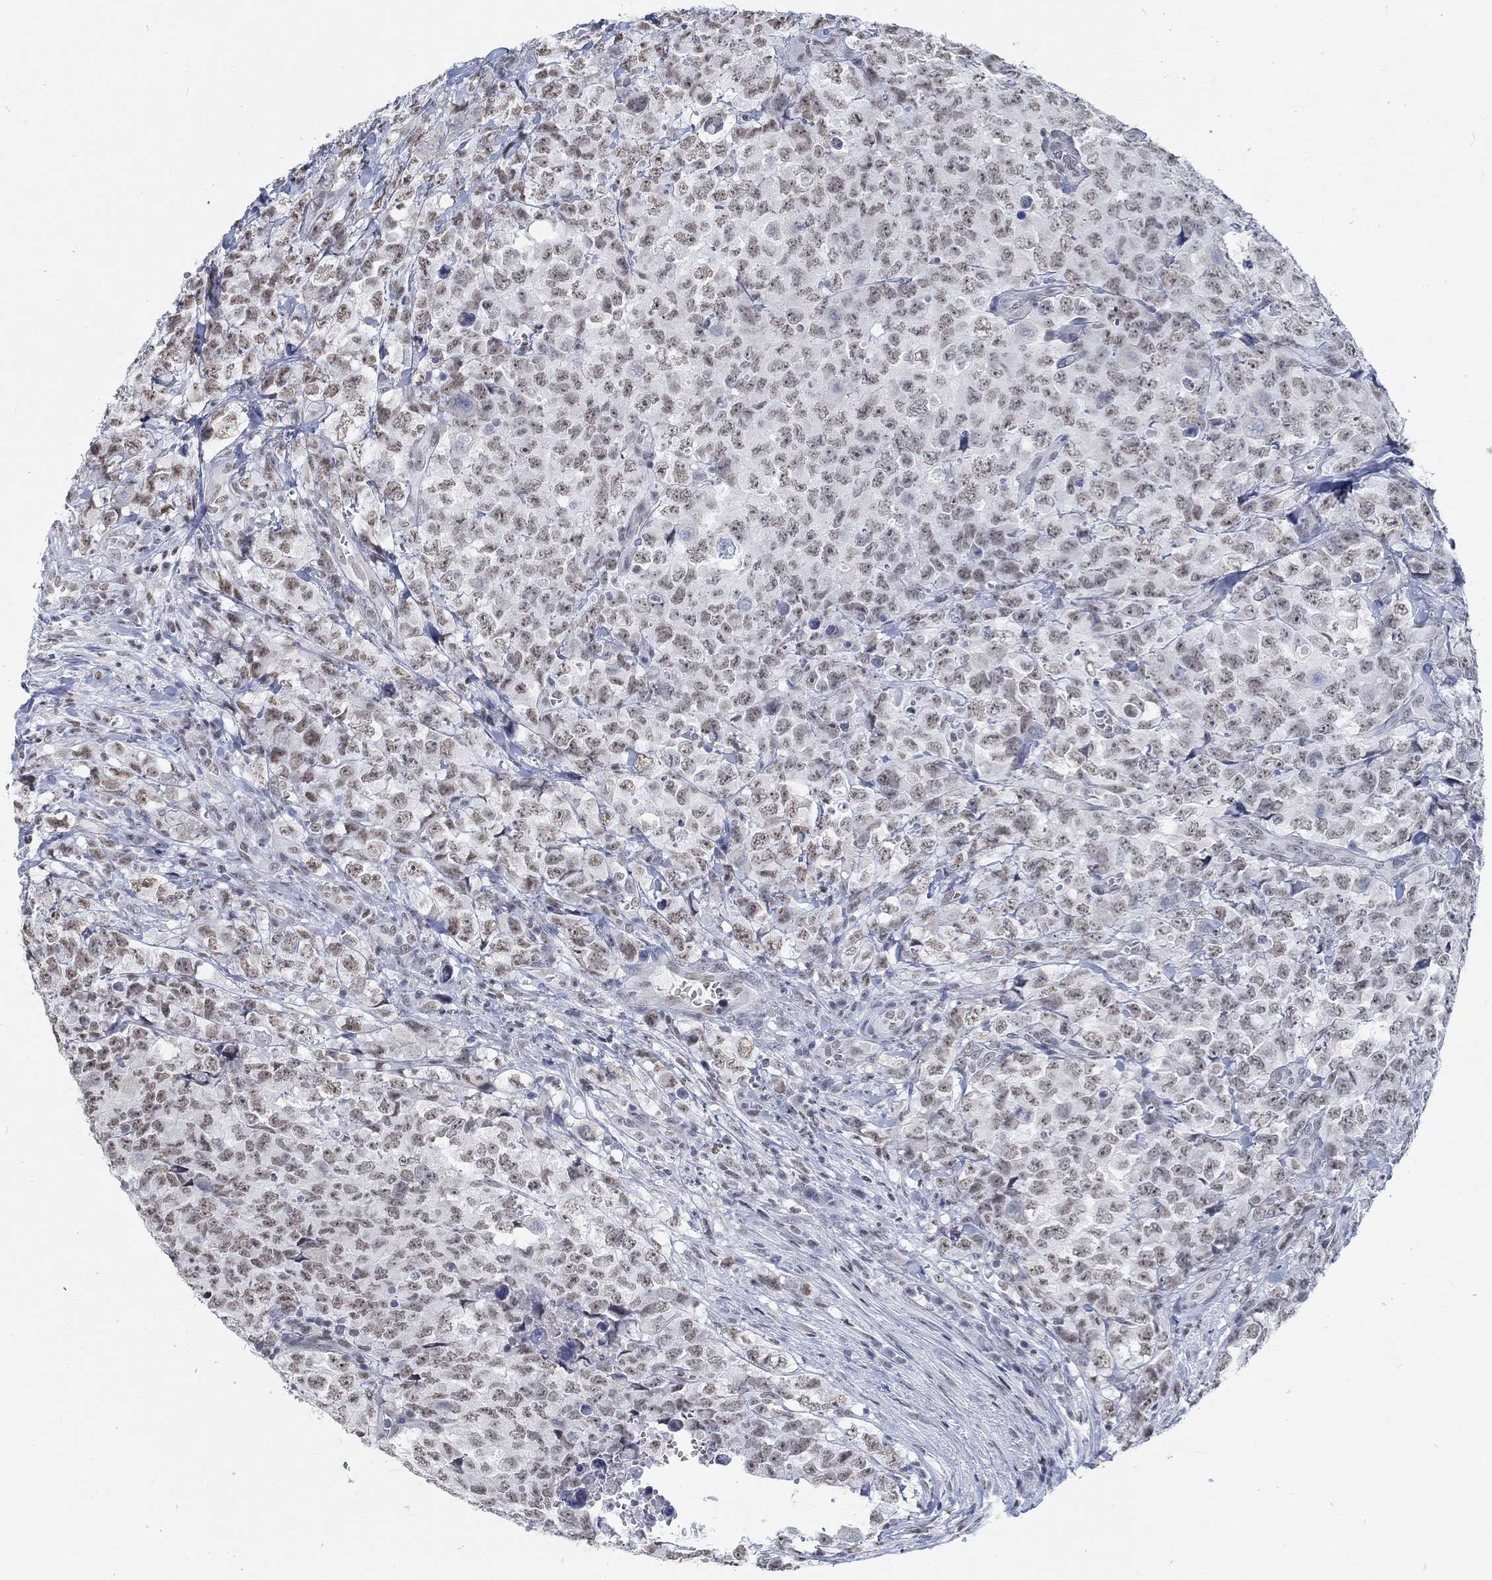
{"staining": {"intensity": "weak", "quantity": ">75%", "location": "nuclear"}, "tissue": "testis cancer", "cell_type": "Tumor cells", "image_type": "cancer", "snomed": [{"axis": "morphology", "description": "Carcinoma, Embryonal, NOS"}, {"axis": "topography", "description": "Testis"}], "caption": "This photomicrograph exhibits immunohistochemistry staining of human testis cancer (embryonal carcinoma), with low weak nuclear expression in about >75% of tumor cells.", "gene": "KCNH8", "patient": {"sex": "male", "age": 23}}